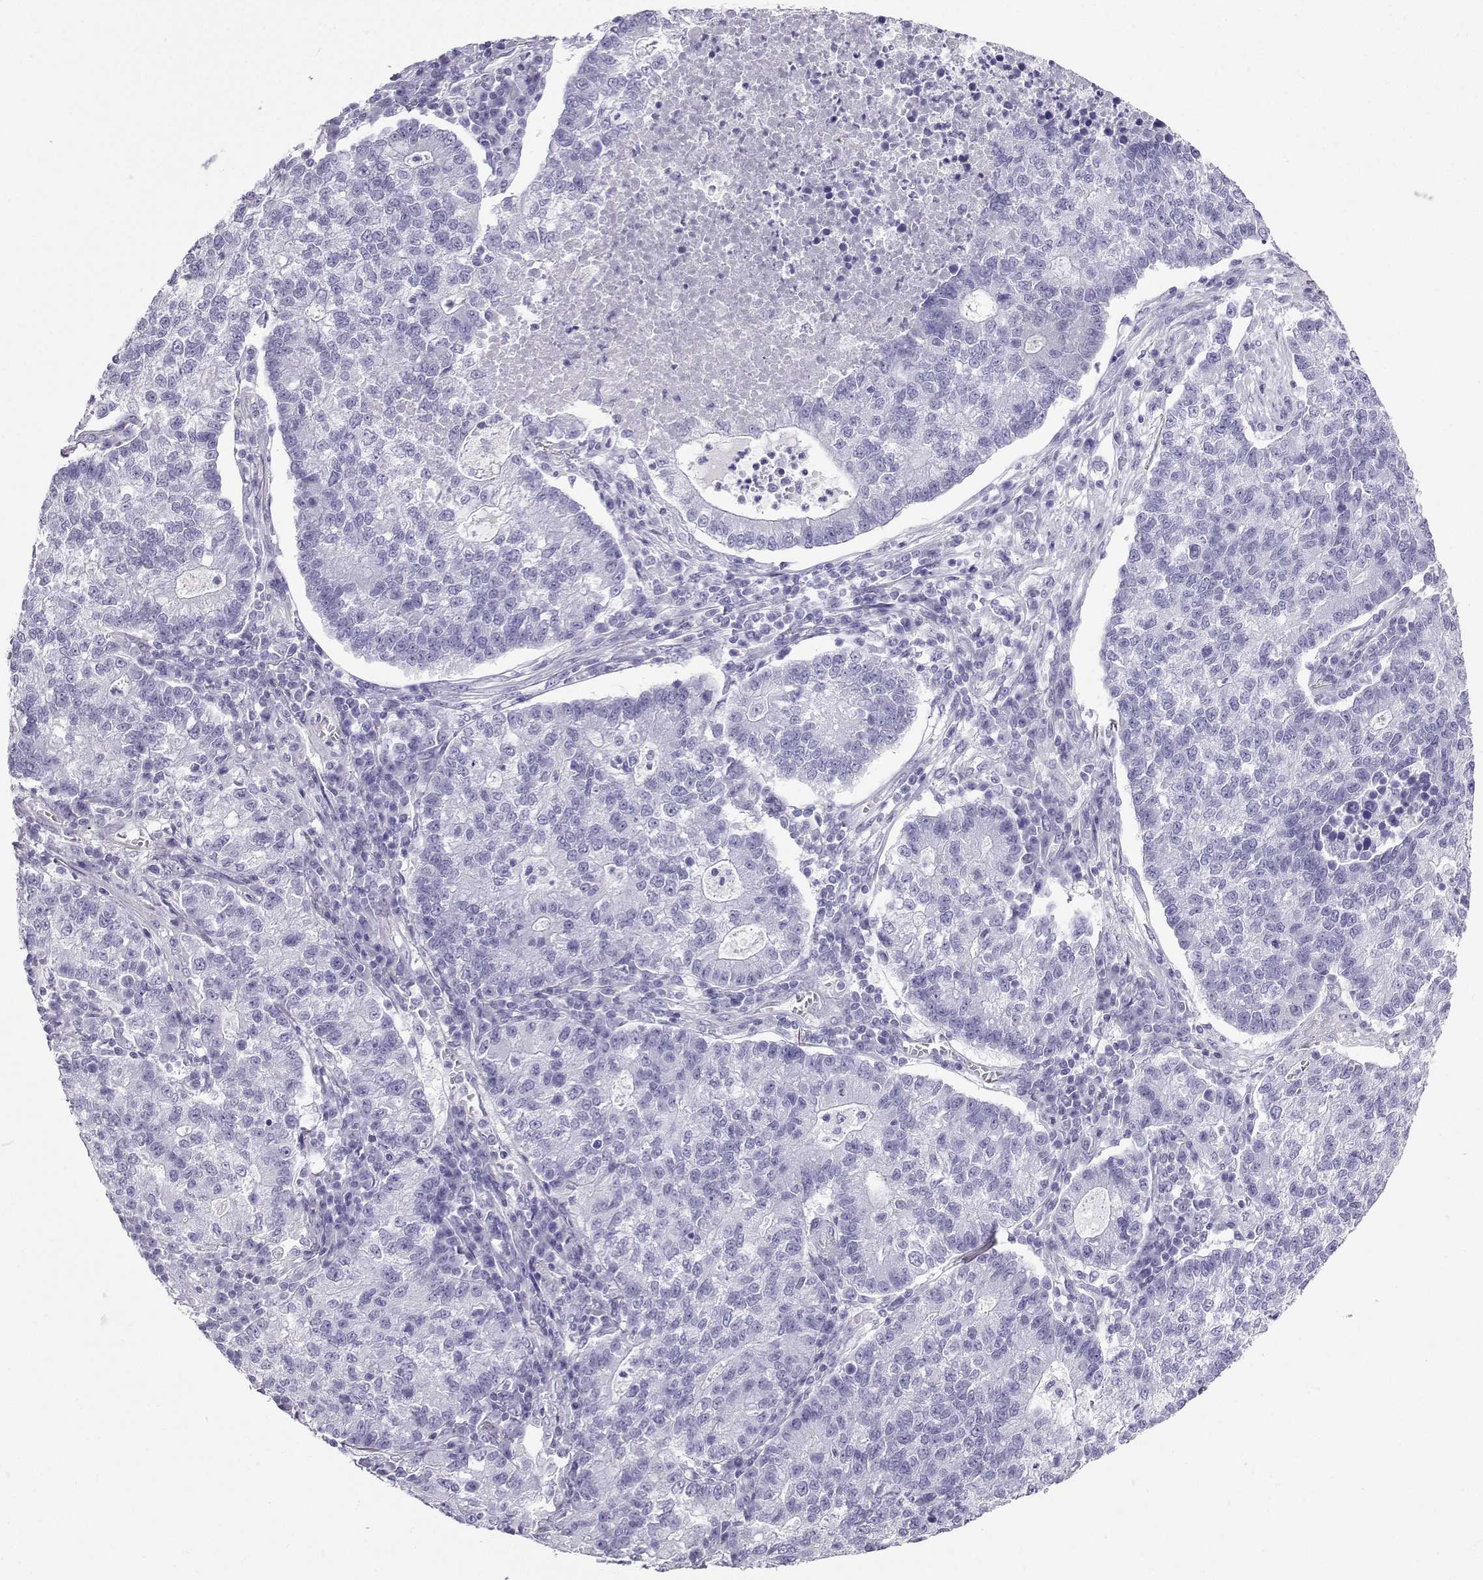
{"staining": {"intensity": "negative", "quantity": "none", "location": "none"}, "tissue": "lung cancer", "cell_type": "Tumor cells", "image_type": "cancer", "snomed": [{"axis": "morphology", "description": "Adenocarcinoma, NOS"}, {"axis": "topography", "description": "Lung"}], "caption": "An immunohistochemistry (IHC) photomicrograph of lung adenocarcinoma is shown. There is no staining in tumor cells of lung adenocarcinoma. (Immunohistochemistry (ihc), brightfield microscopy, high magnification).", "gene": "CD109", "patient": {"sex": "male", "age": 57}}